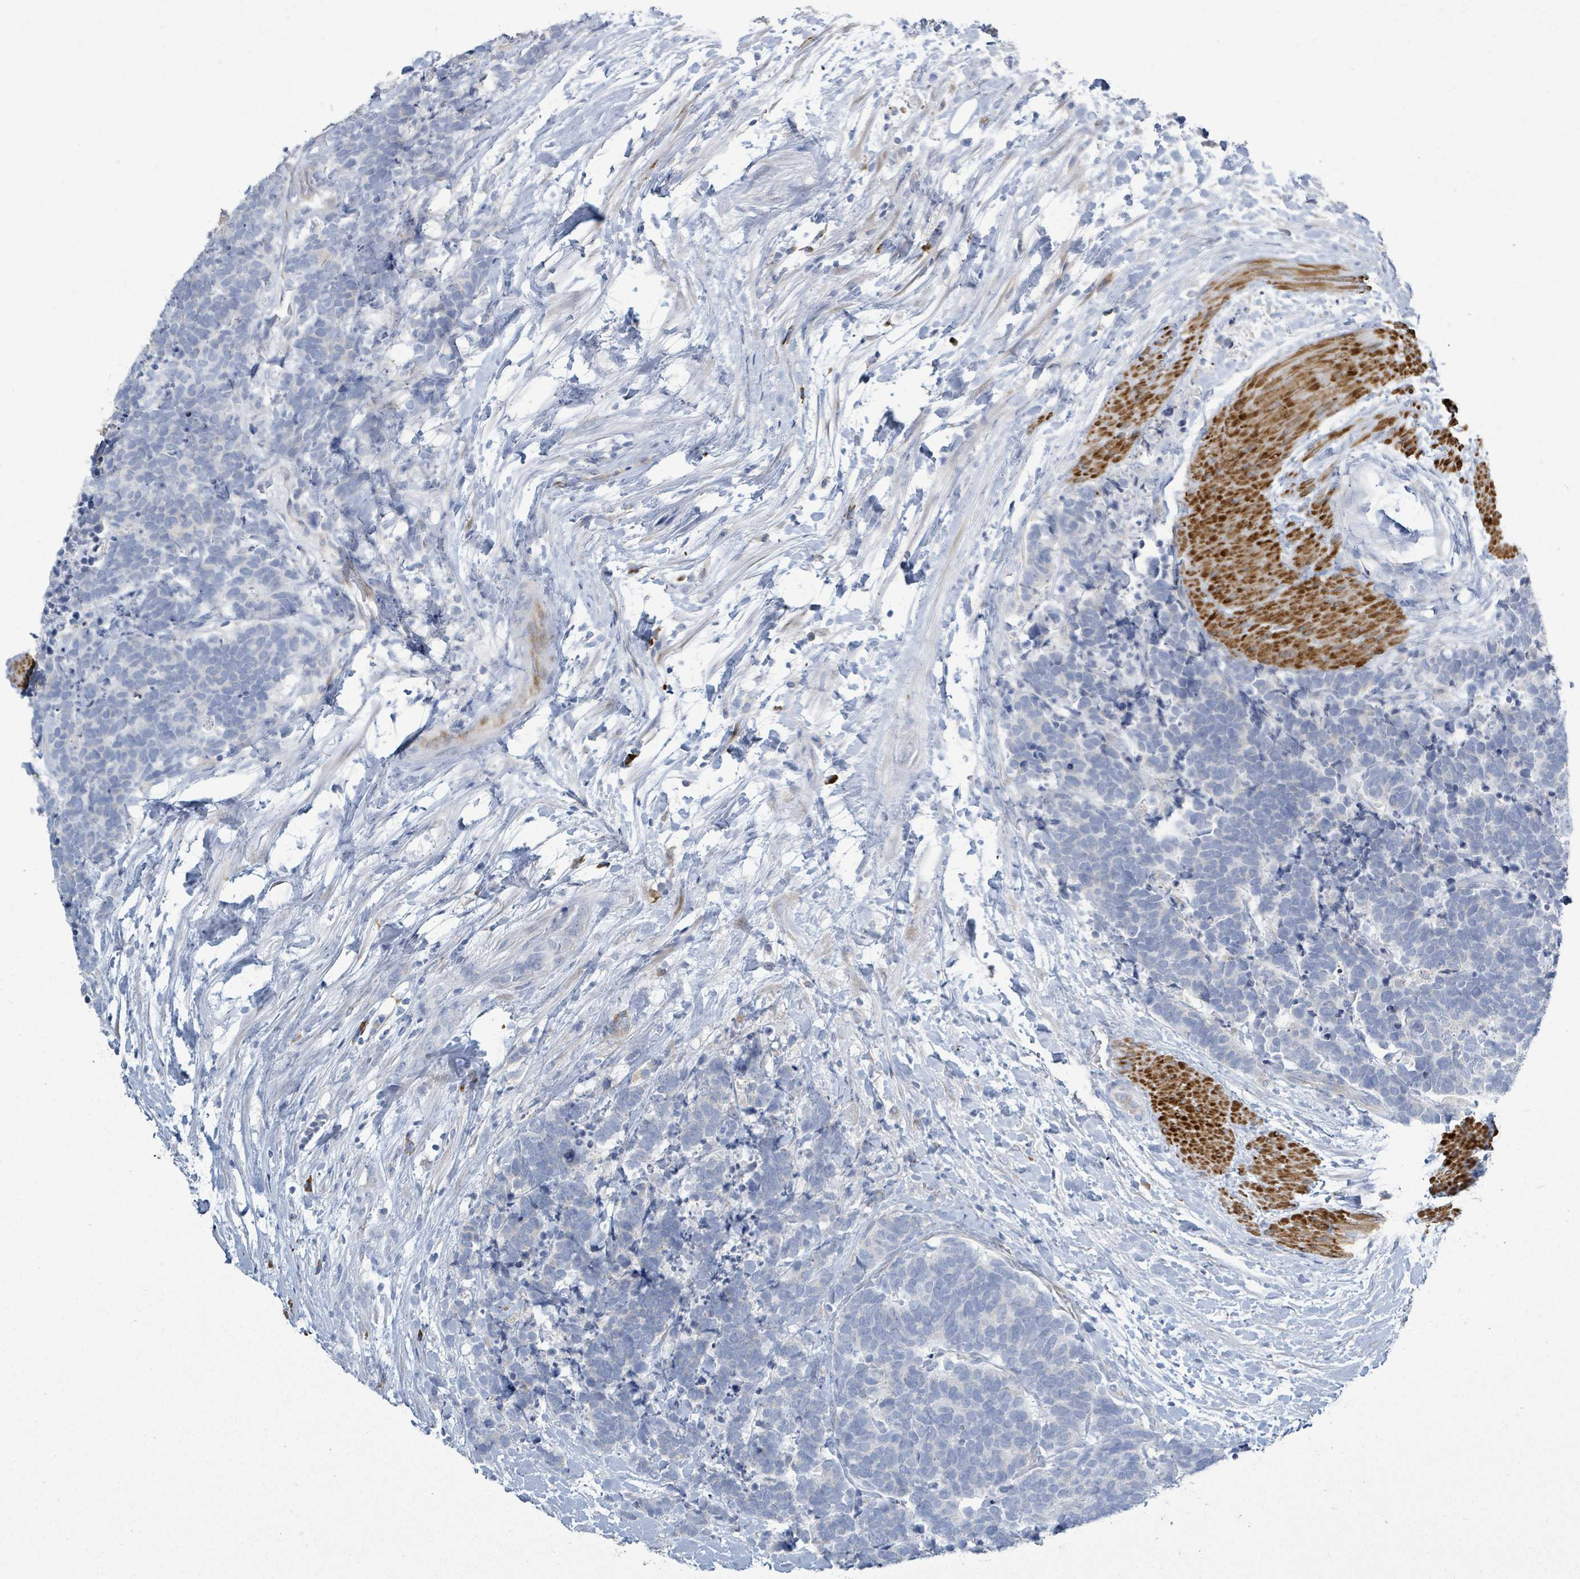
{"staining": {"intensity": "negative", "quantity": "none", "location": "none"}, "tissue": "carcinoid", "cell_type": "Tumor cells", "image_type": "cancer", "snomed": [{"axis": "morphology", "description": "Carcinoma, NOS"}, {"axis": "morphology", "description": "Carcinoid, malignant, NOS"}, {"axis": "topography", "description": "Prostate"}], "caption": "Immunohistochemistry of carcinoid exhibits no staining in tumor cells.", "gene": "SIRPB1", "patient": {"sex": "male", "age": 57}}